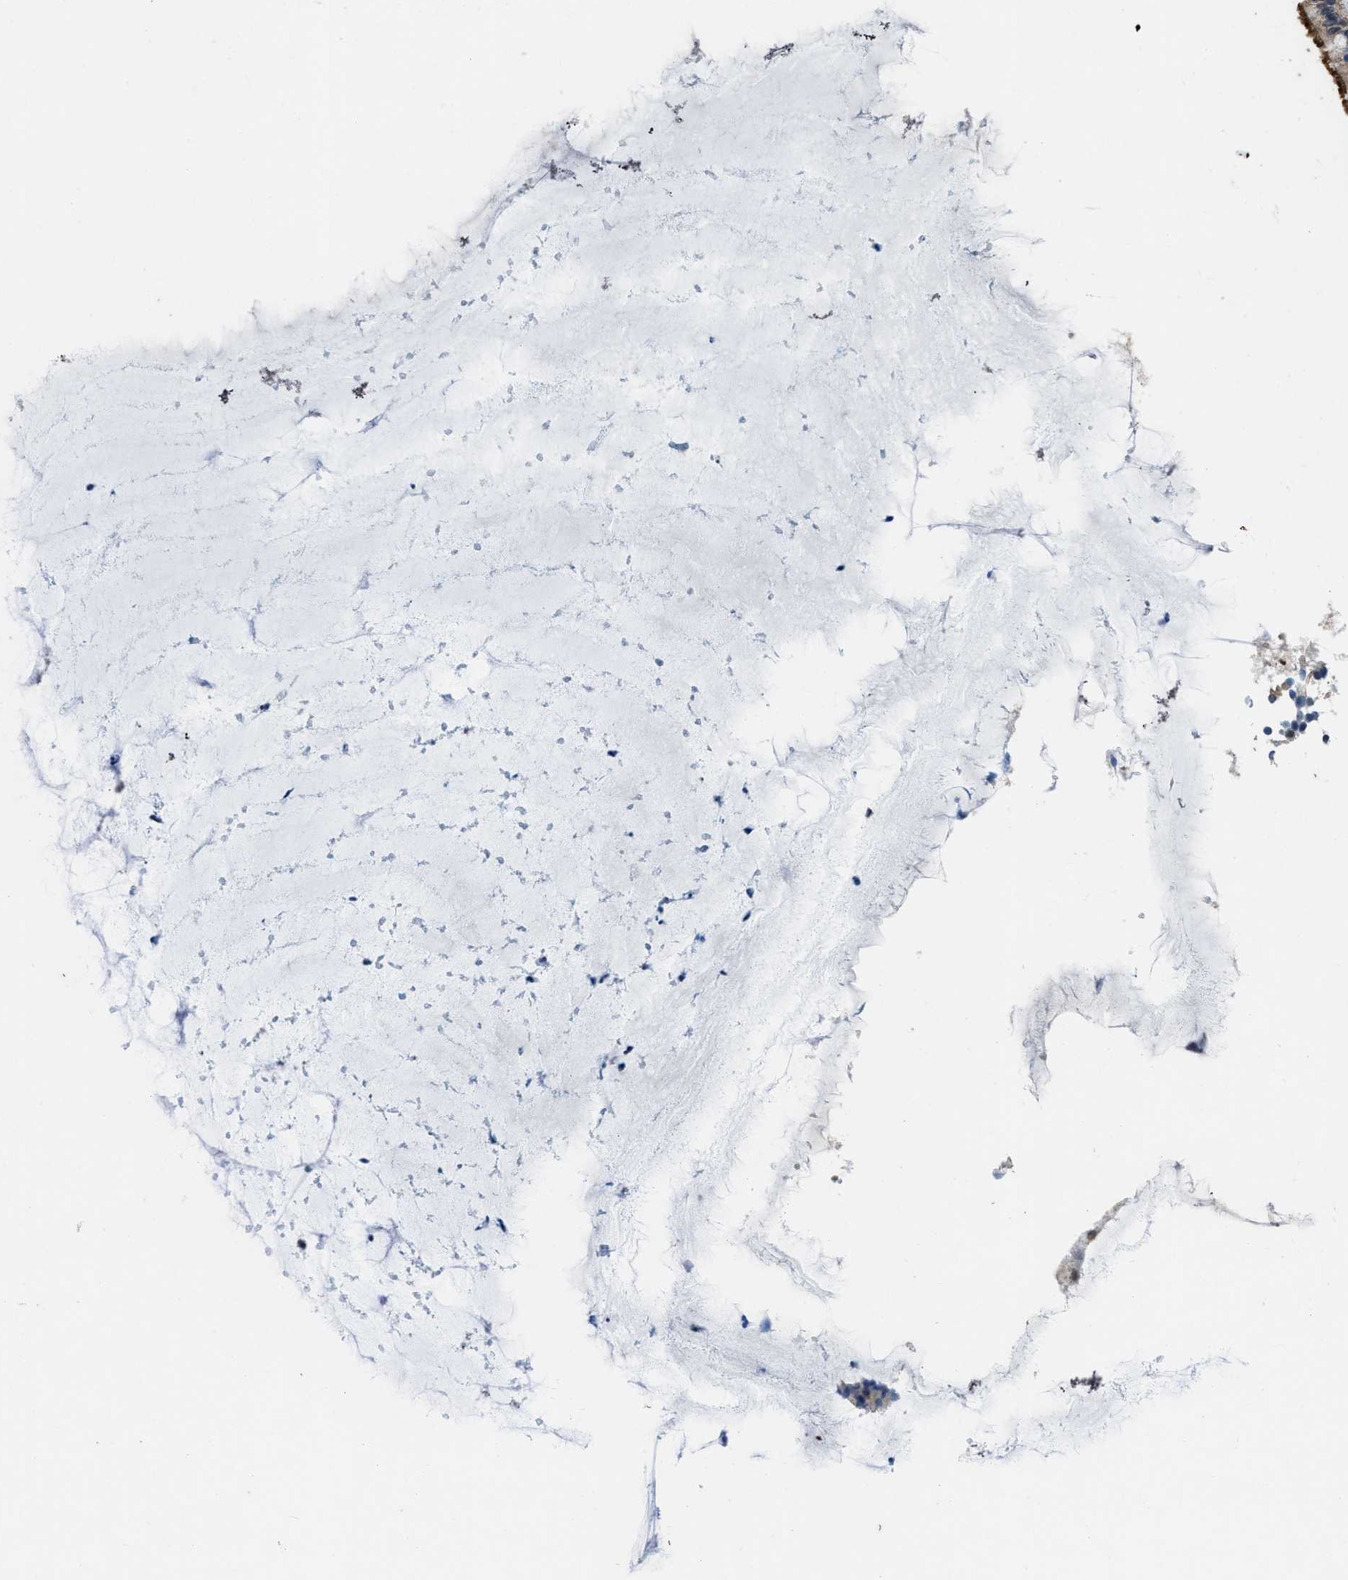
{"staining": {"intensity": "strong", "quantity": ">75%", "location": "cytoplasmic/membranous"}, "tissue": "nasopharynx", "cell_type": "Respiratory epithelial cells", "image_type": "normal", "snomed": [{"axis": "morphology", "description": "Normal tissue, NOS"}, {"axis": "topography", "description": "Nasopharynx"}], "caption": "Strong cytoplasmic/membranous protein staining is seen in about >75% of respiratory epithelial cells in nasopharynx.", "gene": "ARL6", "patient": {"sex": "male", "age": 21}}